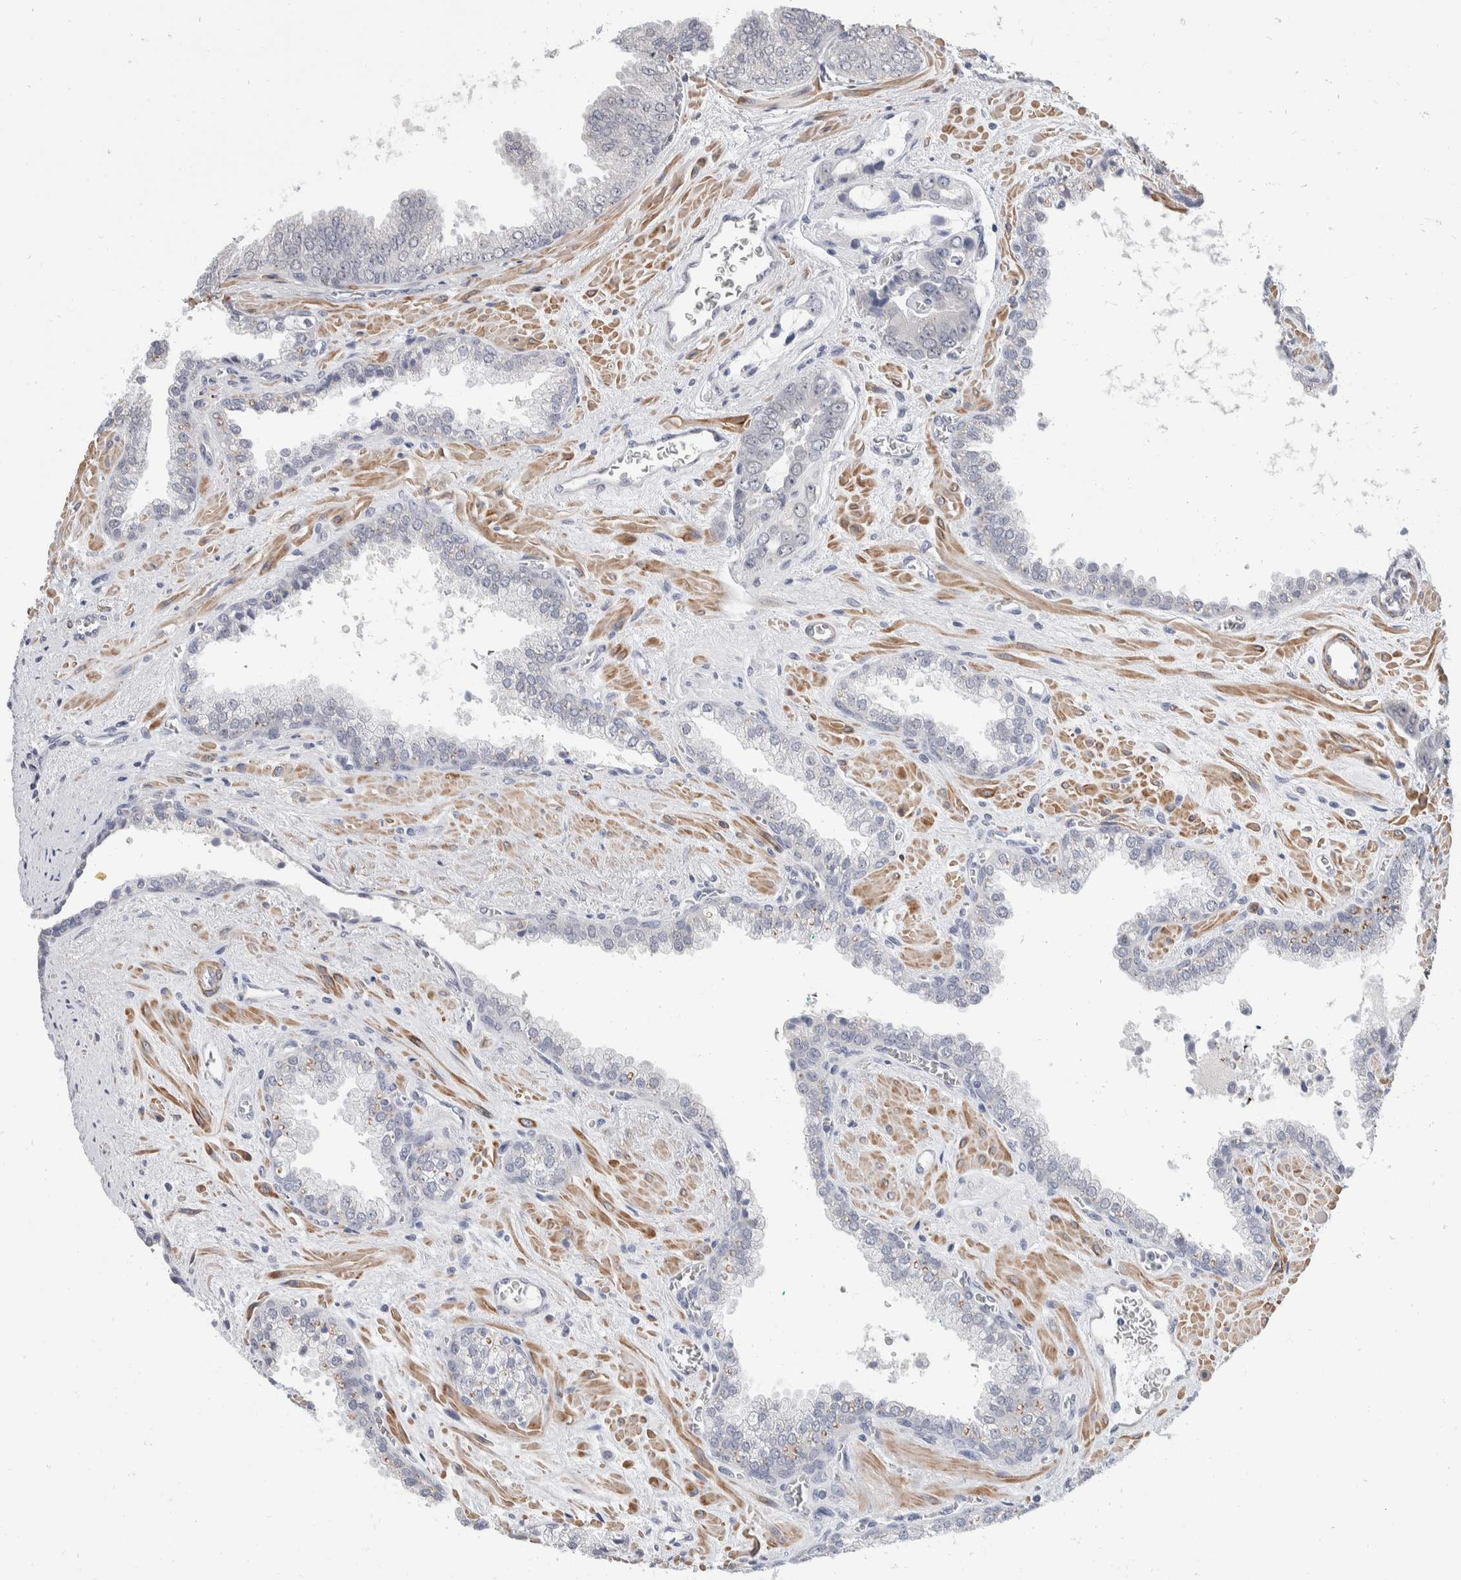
{"staining": {"intensity": "negative", "quantity": "none", "location": "none"}, "tissue": "prostate cancer", "cell_type": "Tumor cells", "image_type": "cancer", "snomed": [{"axis": "morphology", "description": "Adenocarcinoma, Low grade"}, {"axis": "topography", "description": "Prostate"}], "caption": "The immunohistochemistry (IHC) photomicrograph has no significant expression in tumor cells of prostate cancer (low-grade adenocarcinoma) tissue.", "gene": "CATSPERD", "patient": {"sex": "male", "age": 71}}